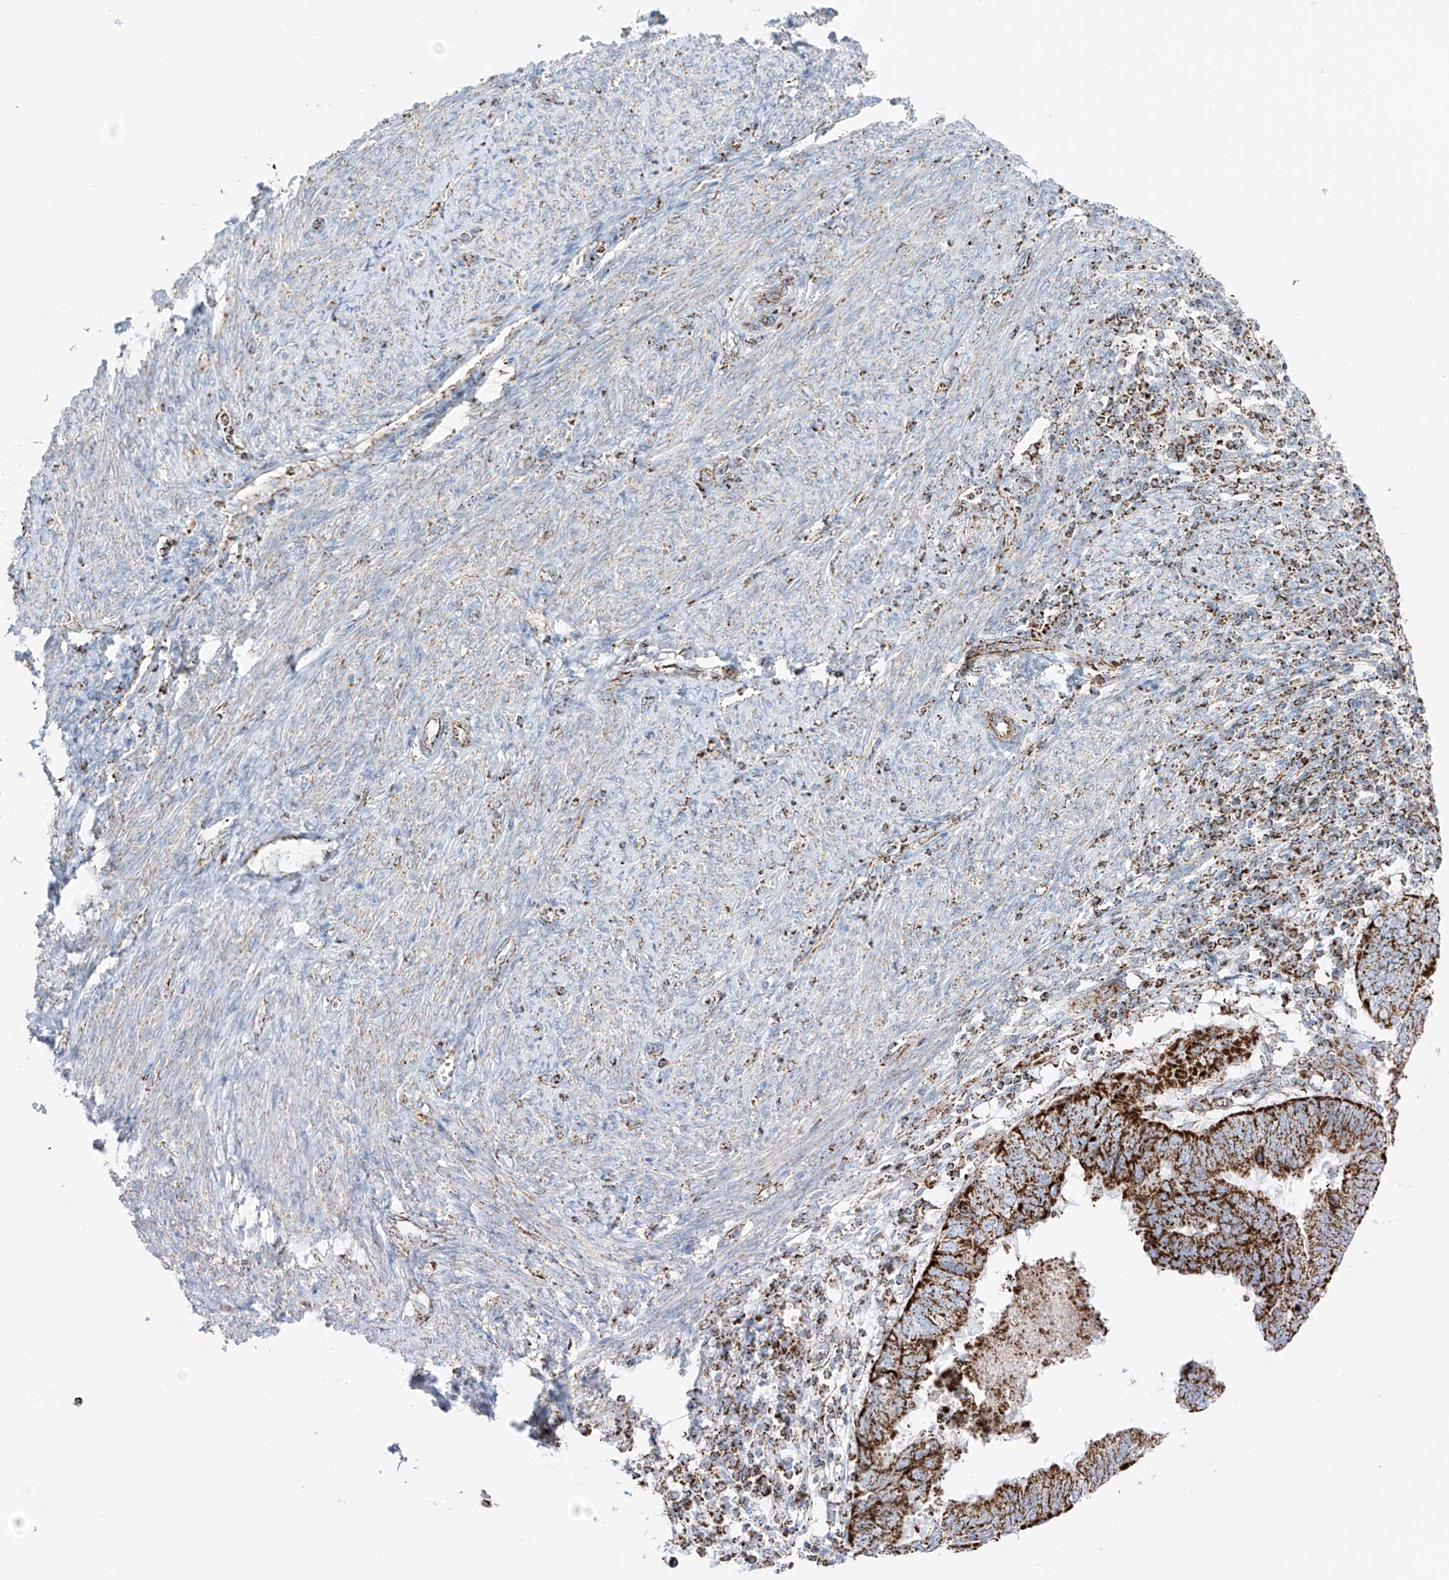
{"staining": {"intensity": "strong", "quantity": ">75%", "location": "cytoplasmic/membranous"}, "tissue": "endometrial cancer", "cell_type": "Tumor cells", "image_type": "cancer", "snomed": [{"axis": "morphology", "description": "Adenocarcinoma, NOS"}, {"axis": "topography", "description": "Uterus"}], "caption": "The histopathology image shows immunohistochemical staining of endometrial cancer (adenocarcinoma). There is strong cytoplasmic/membranous expression is present in about >75% of tumor cells. The staining is performed using DAB (3,3'-diaminobenzidine) brown chromogen to label protein expression. The nuclei are counter-stained blue using hematoxylin.", "gene": "XKR3", "patient": {"sex": "female", "age": 77}}